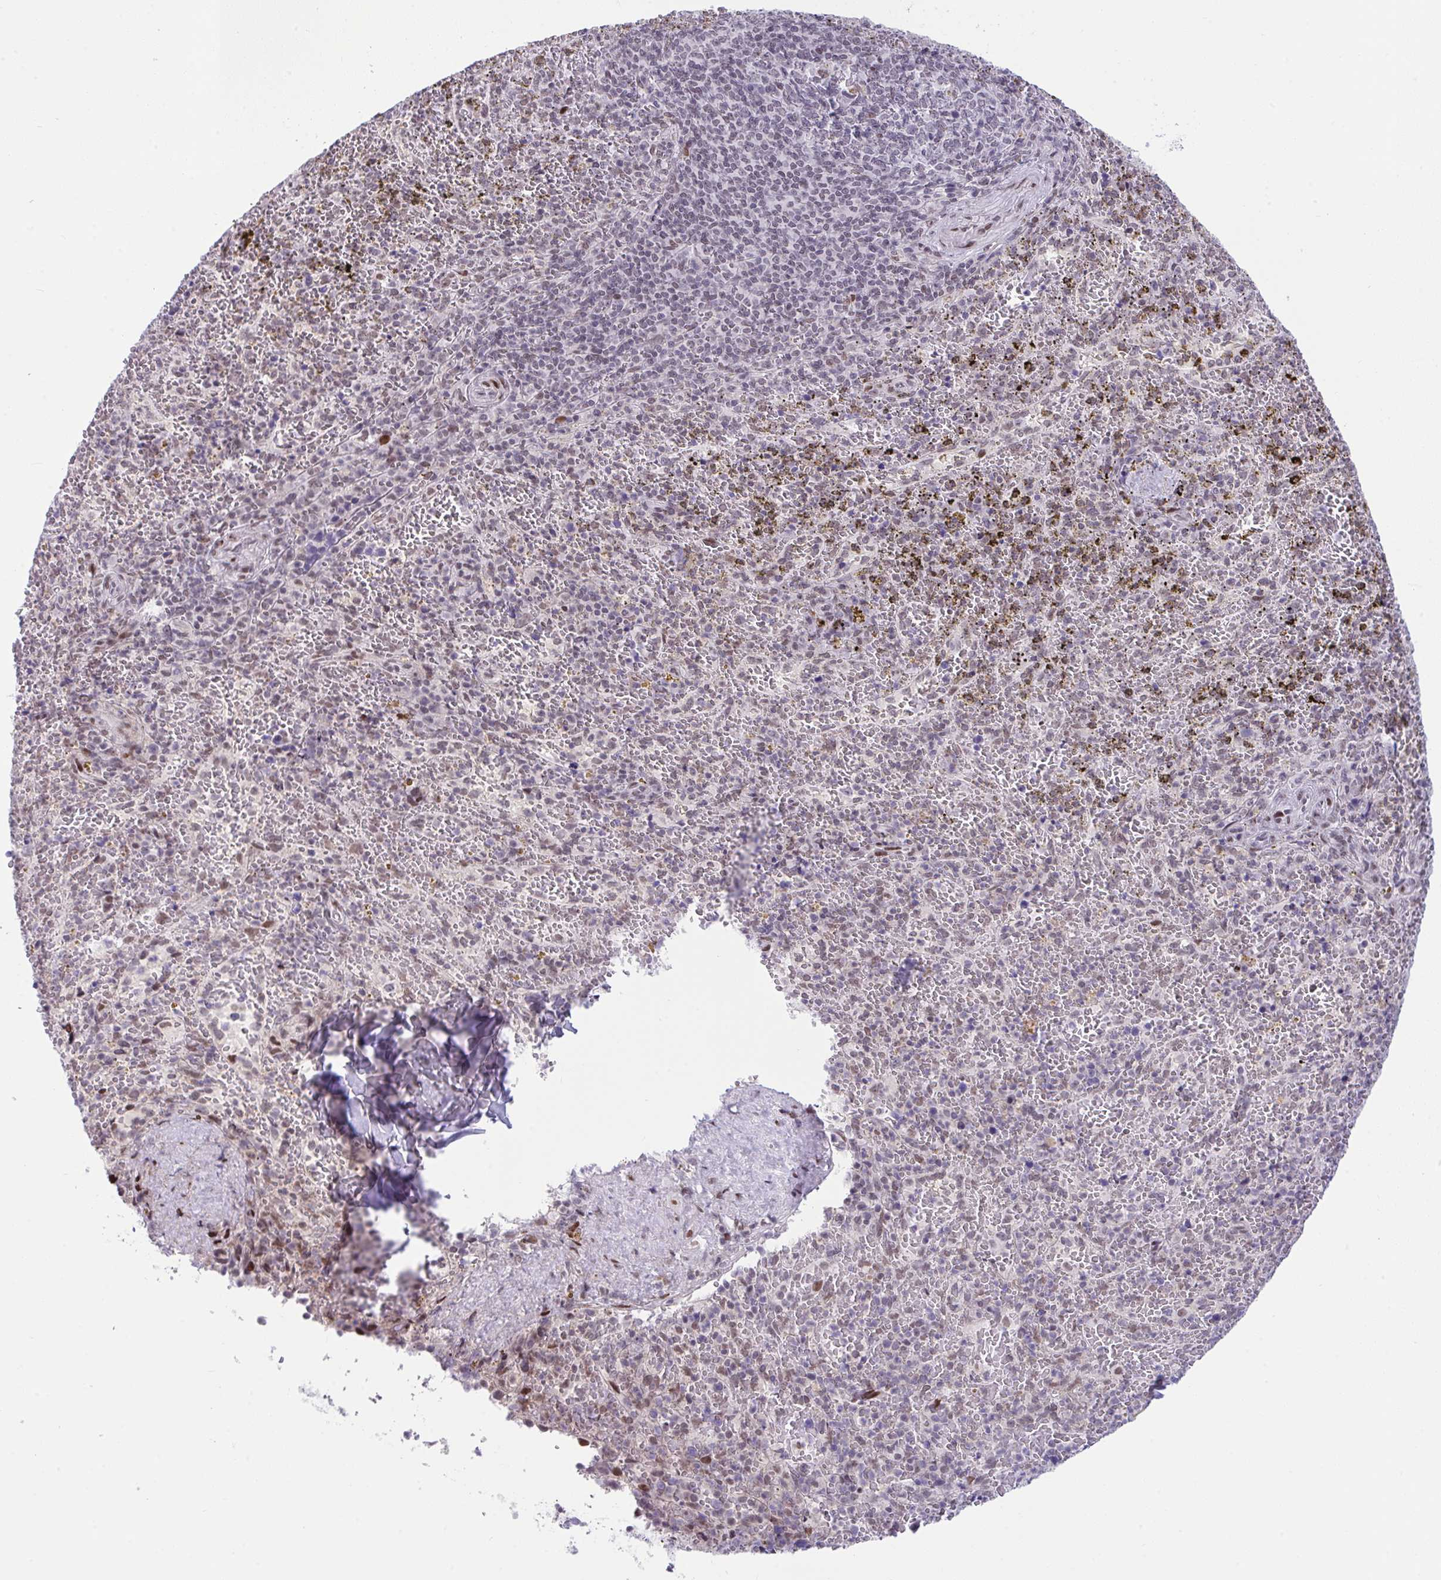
{"staining": {"intensity": "negative", "quantity": "none", "location": "none"}, "tissue": "spleen", "cell_type": "Cells in red pulp", "image_type": "normal", "snomed": [{"axis": "morphology", "description": "Normal tissue, NOS"}, {"axis": "topography", "description": "Spleen"}], "caption": "Protein analysis of benign spleen reveals no significant staining in cells in red pulp. (DAB IHC with hematoxylin counter stain).", "gene": "ZFHX3", "patient": {"sex": "female", "age": 50}}